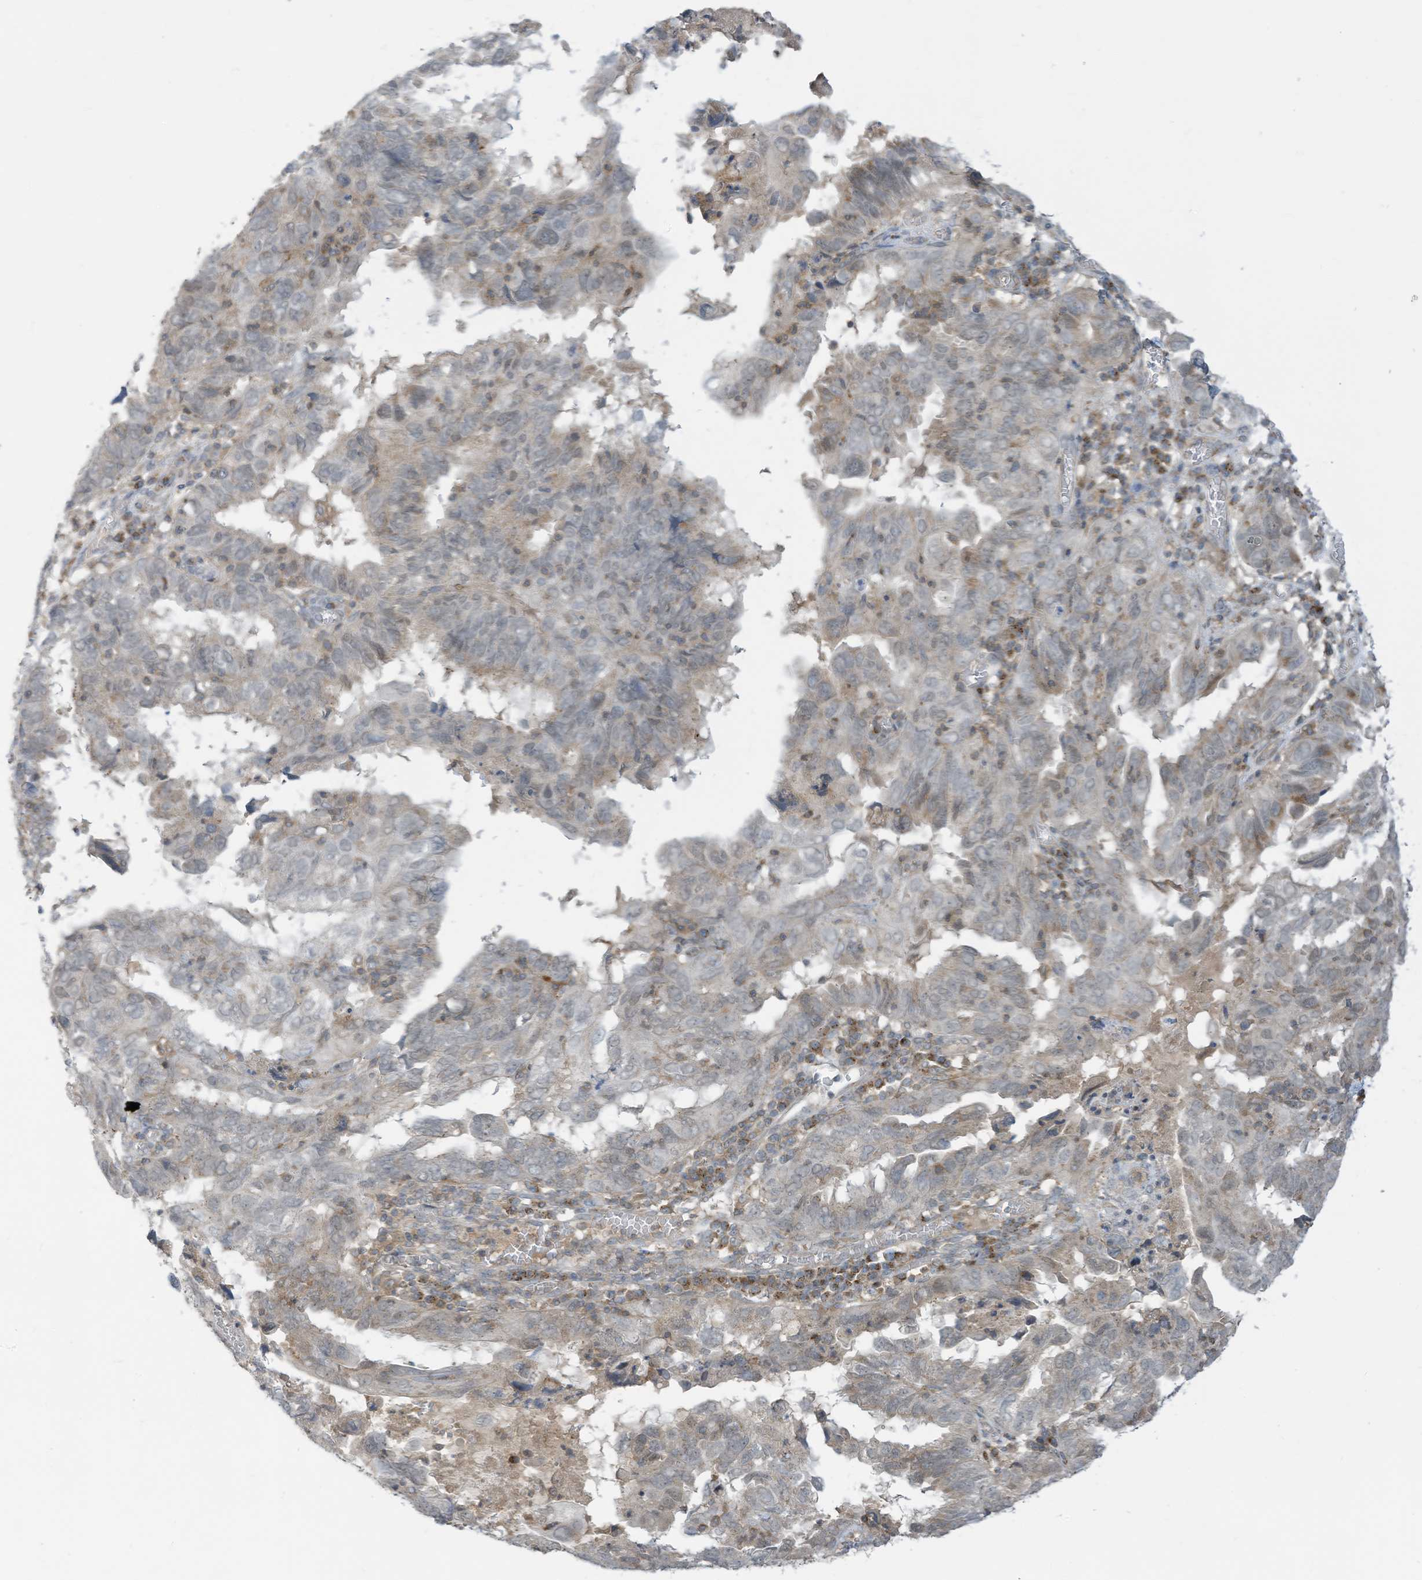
{"staining": {"intensity": "weak", "quantity": "25%-75%", "location": "cytoplasmic/membranous"}, "tissue": "endometrial cancer", "cell_type": "Tumor cells", "image_type": "cancer", "snomed": [{"axis": "morphology", "description": "Adenocarcinoma, NOS"}, {"axis": "topography", "description": "Uterus"}], "caption": "A high-resolution micrograph shows immunohistochemistry staining of adenocarcinoma (endometrial), which reveals weak cytoplasmic/membranous expression in approximately 25%-75% of tumor cells.", "gene": "PARVG", "patient": {"sex": "female", "age": 77}}